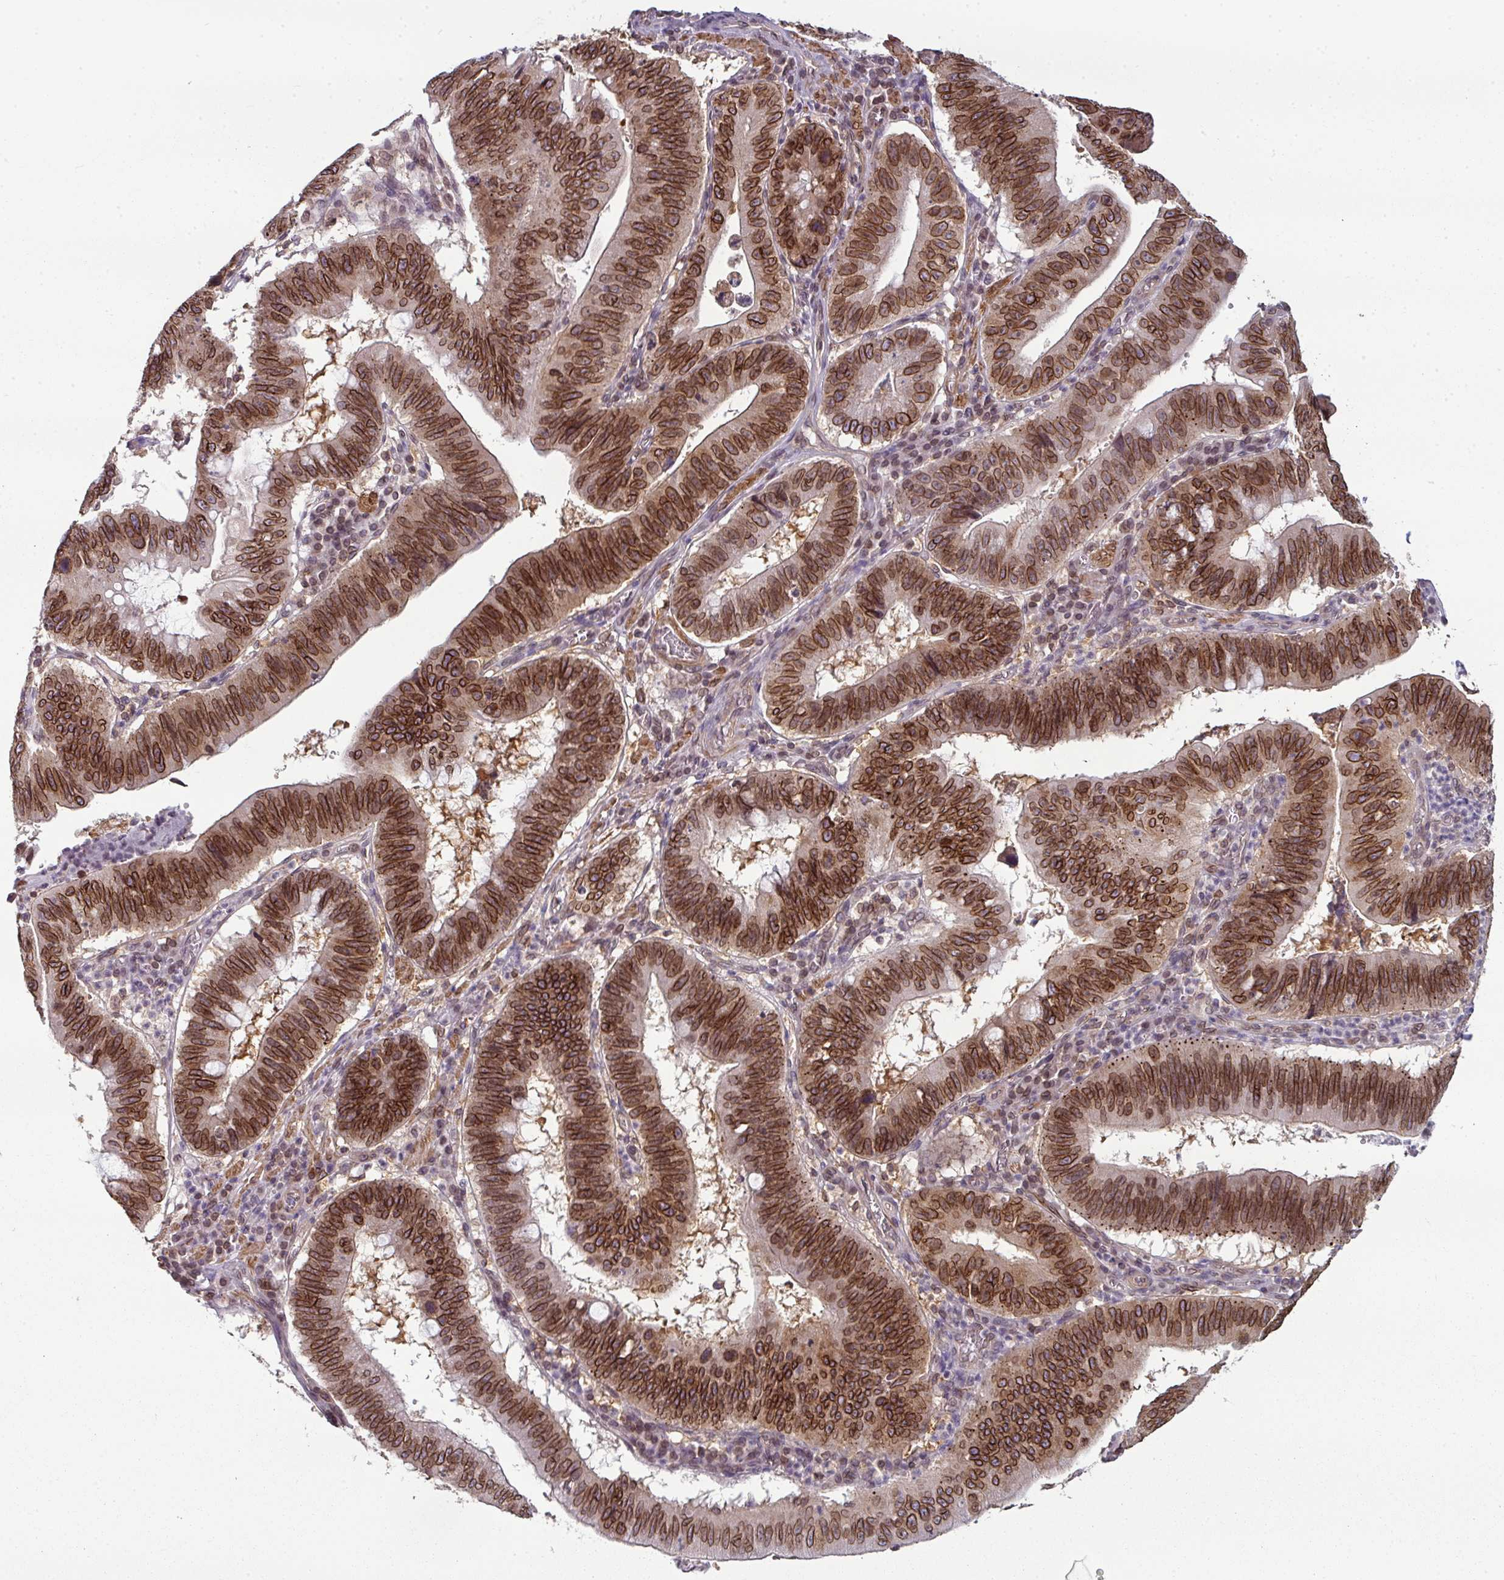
{"staining": {"intensity": "strong", "quantity": ">75%", "location": "cytoplasmic/membranous,nuclear"}, "tissue": "stomach cancer", "cell_type": "Tumor cells", "image_type": "cancer", "snomed": [{"axis": "morphology", "description": "Adenocarcinoma, NOS"}, {"axis": "topography", "description": "Stomach"}], "caption": "A micrograph of stomach cancer (adenocarcinoma) stained for a protein displays strong cytoplasmic/membranous and nuclear brown staining in tumor cells.", "gene": "RANGAP1", "patient": {"sex": "male", "age": 59}}